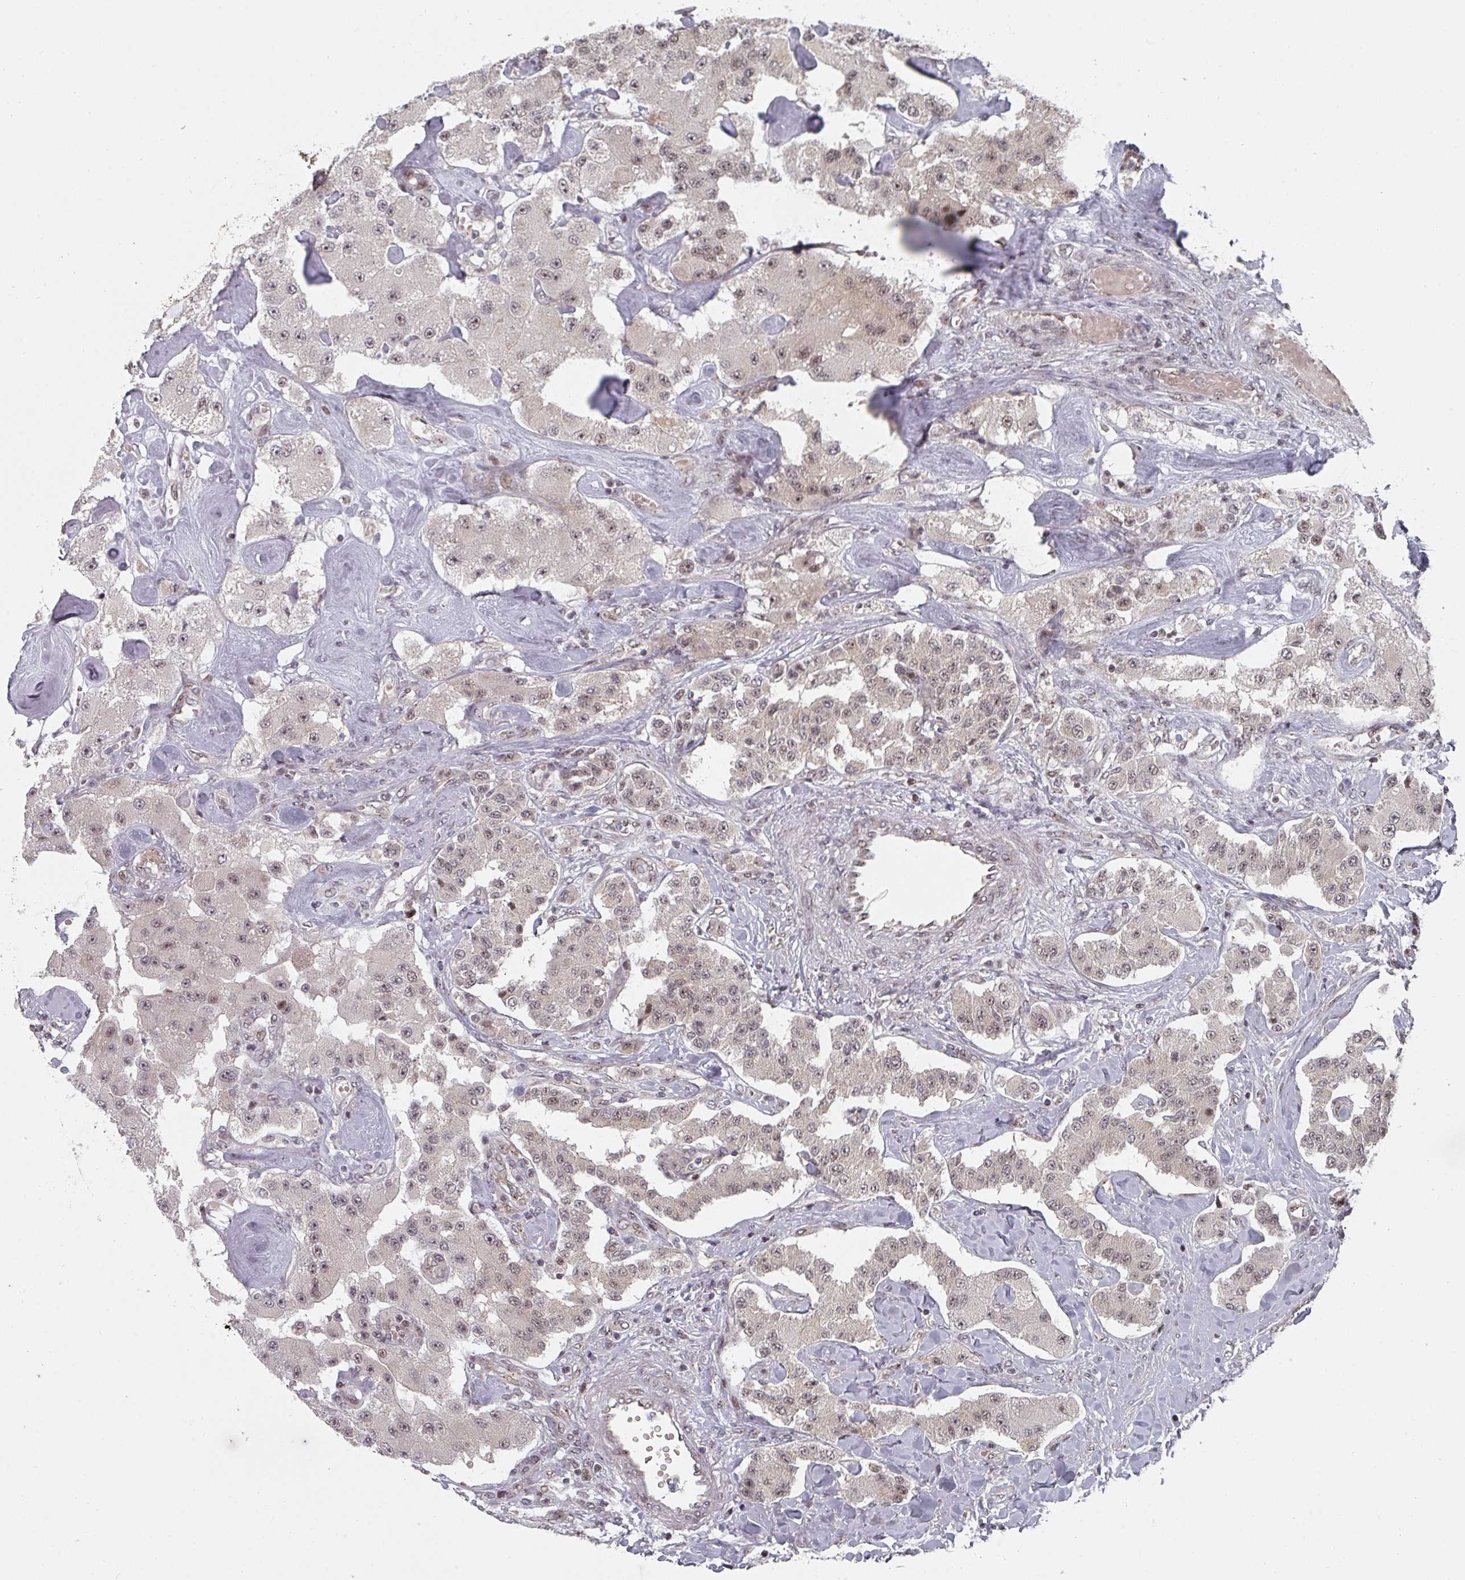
{"staining": {"intensity": "weak", "quantity": ">75%", "location": "nuclear"}, "tissue": "carcinoid", "cell_type": "Tumor cells", "image_type": "cancer", "snomed": [{"axis": "morphology", "description": "Carcinoid, malignant, NOS"}, {"axis": "topography", "description": "Pancreas"}], "caption": "Immunohistochemistry (IHC) micrograph of malignant carcinoid stained for a protein (brown), which displays low levels of weak nuclear positivity in approximately >75% of tumor cells.", "gene": "KIF1C", "patient": {"sex": "male", "age": 41}}